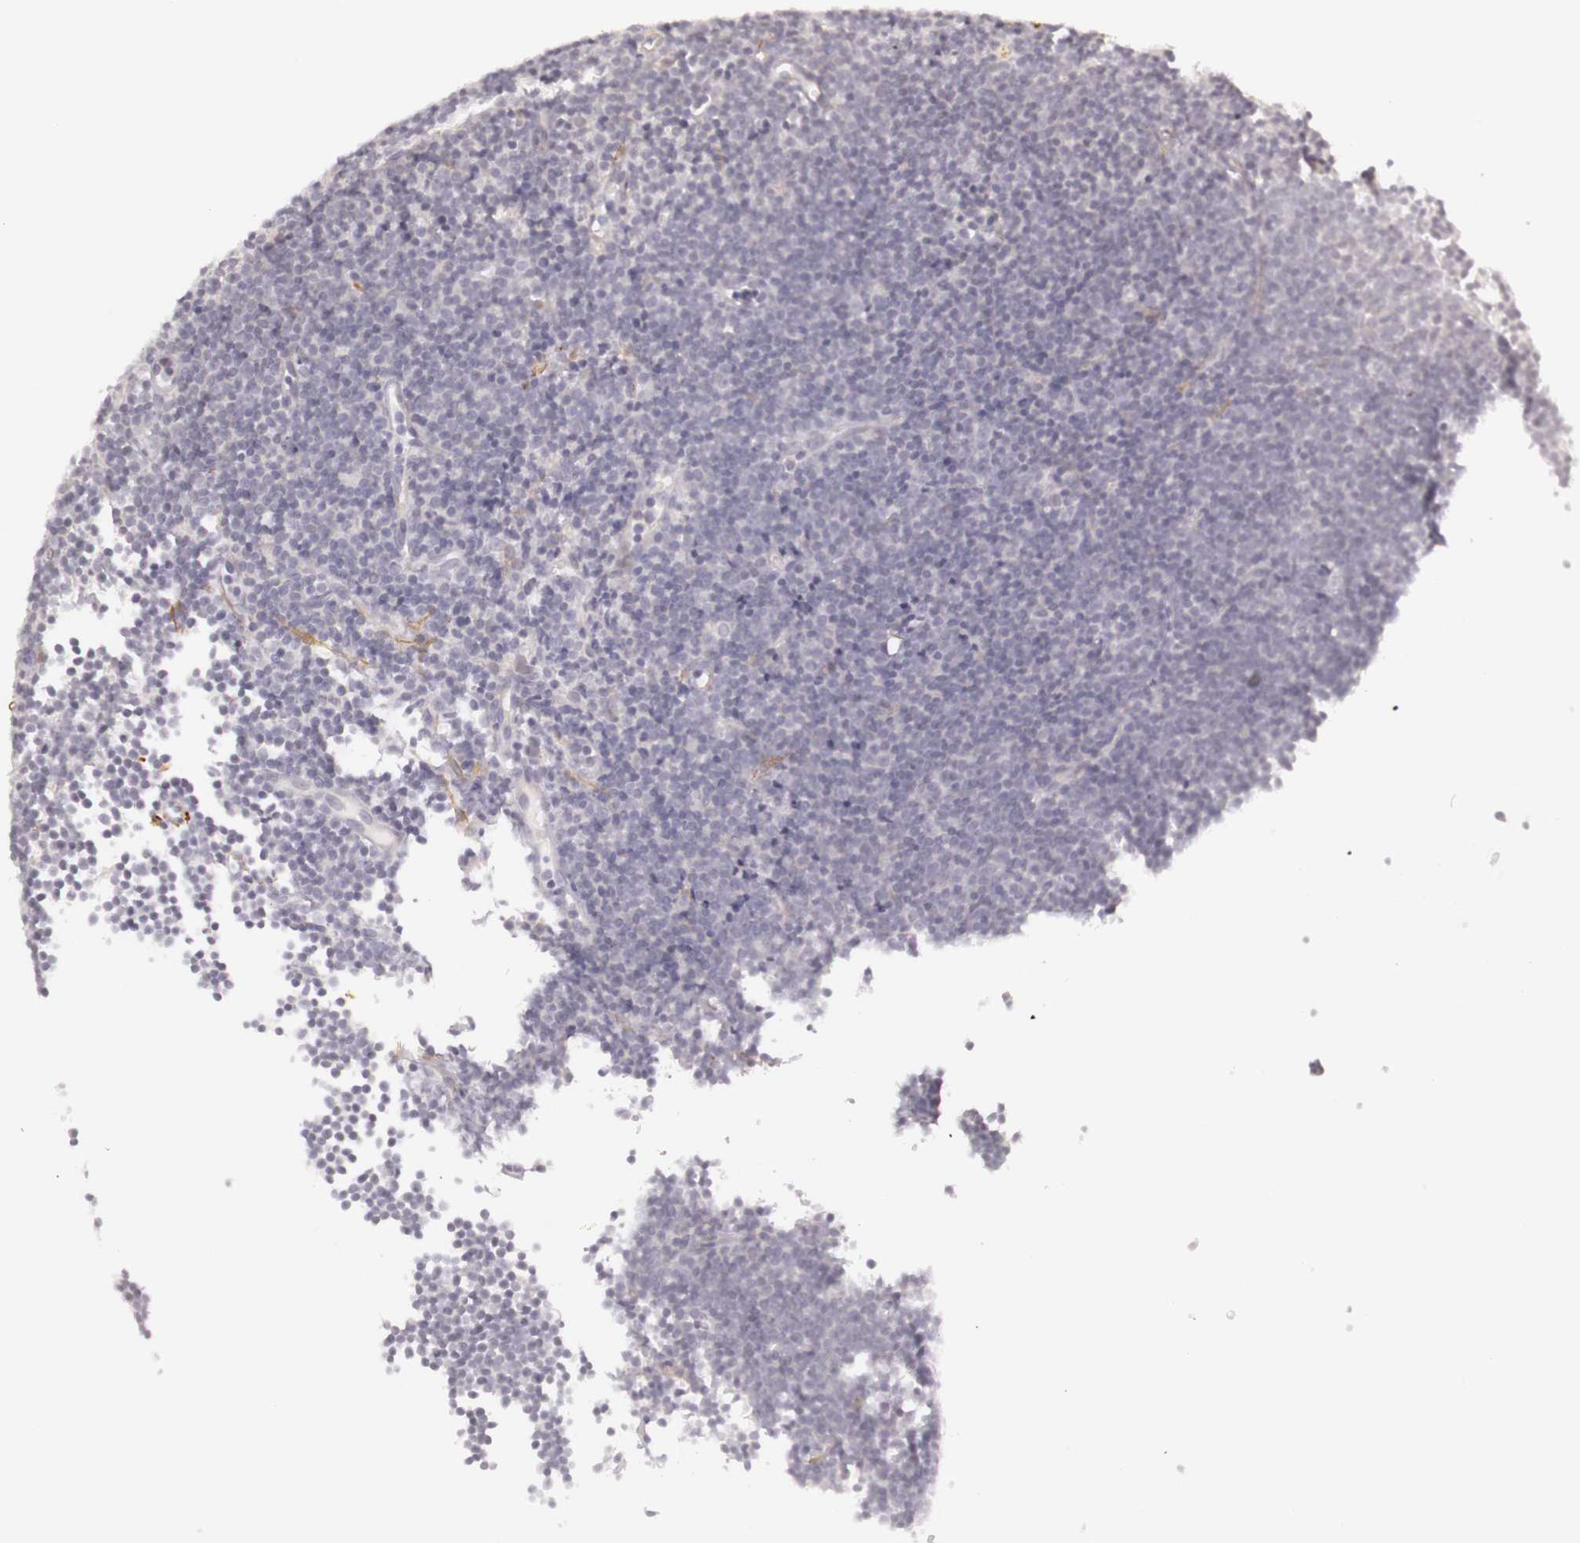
{"staining": {"intensity": "negative", "quantity": "none", "location": "none"}, "tissue": "lymphoma", "cell_type": "Tumor cells", "image_type": "cancer", "snomed": [{"axis": "morphology", "description": "Malignant lymphoma, non-Hodgkin's type, Low grade"}, {"axis": "topography", "description": "Lymph node"}], "caption": "Immunohistochemistry (IHC) of human malignant lymphoma, non-Hodgkin's type (low-grade) displays no staining in tumor cells. Brightfield microscopy of immunohistochemistry stained with DAB (3,3'-diaminobenzidine) (brown) and hematoxylin (blue), captured at high magnification.", "gene": "CNTN2", "patient": {"sex": "male", "age": 57}}